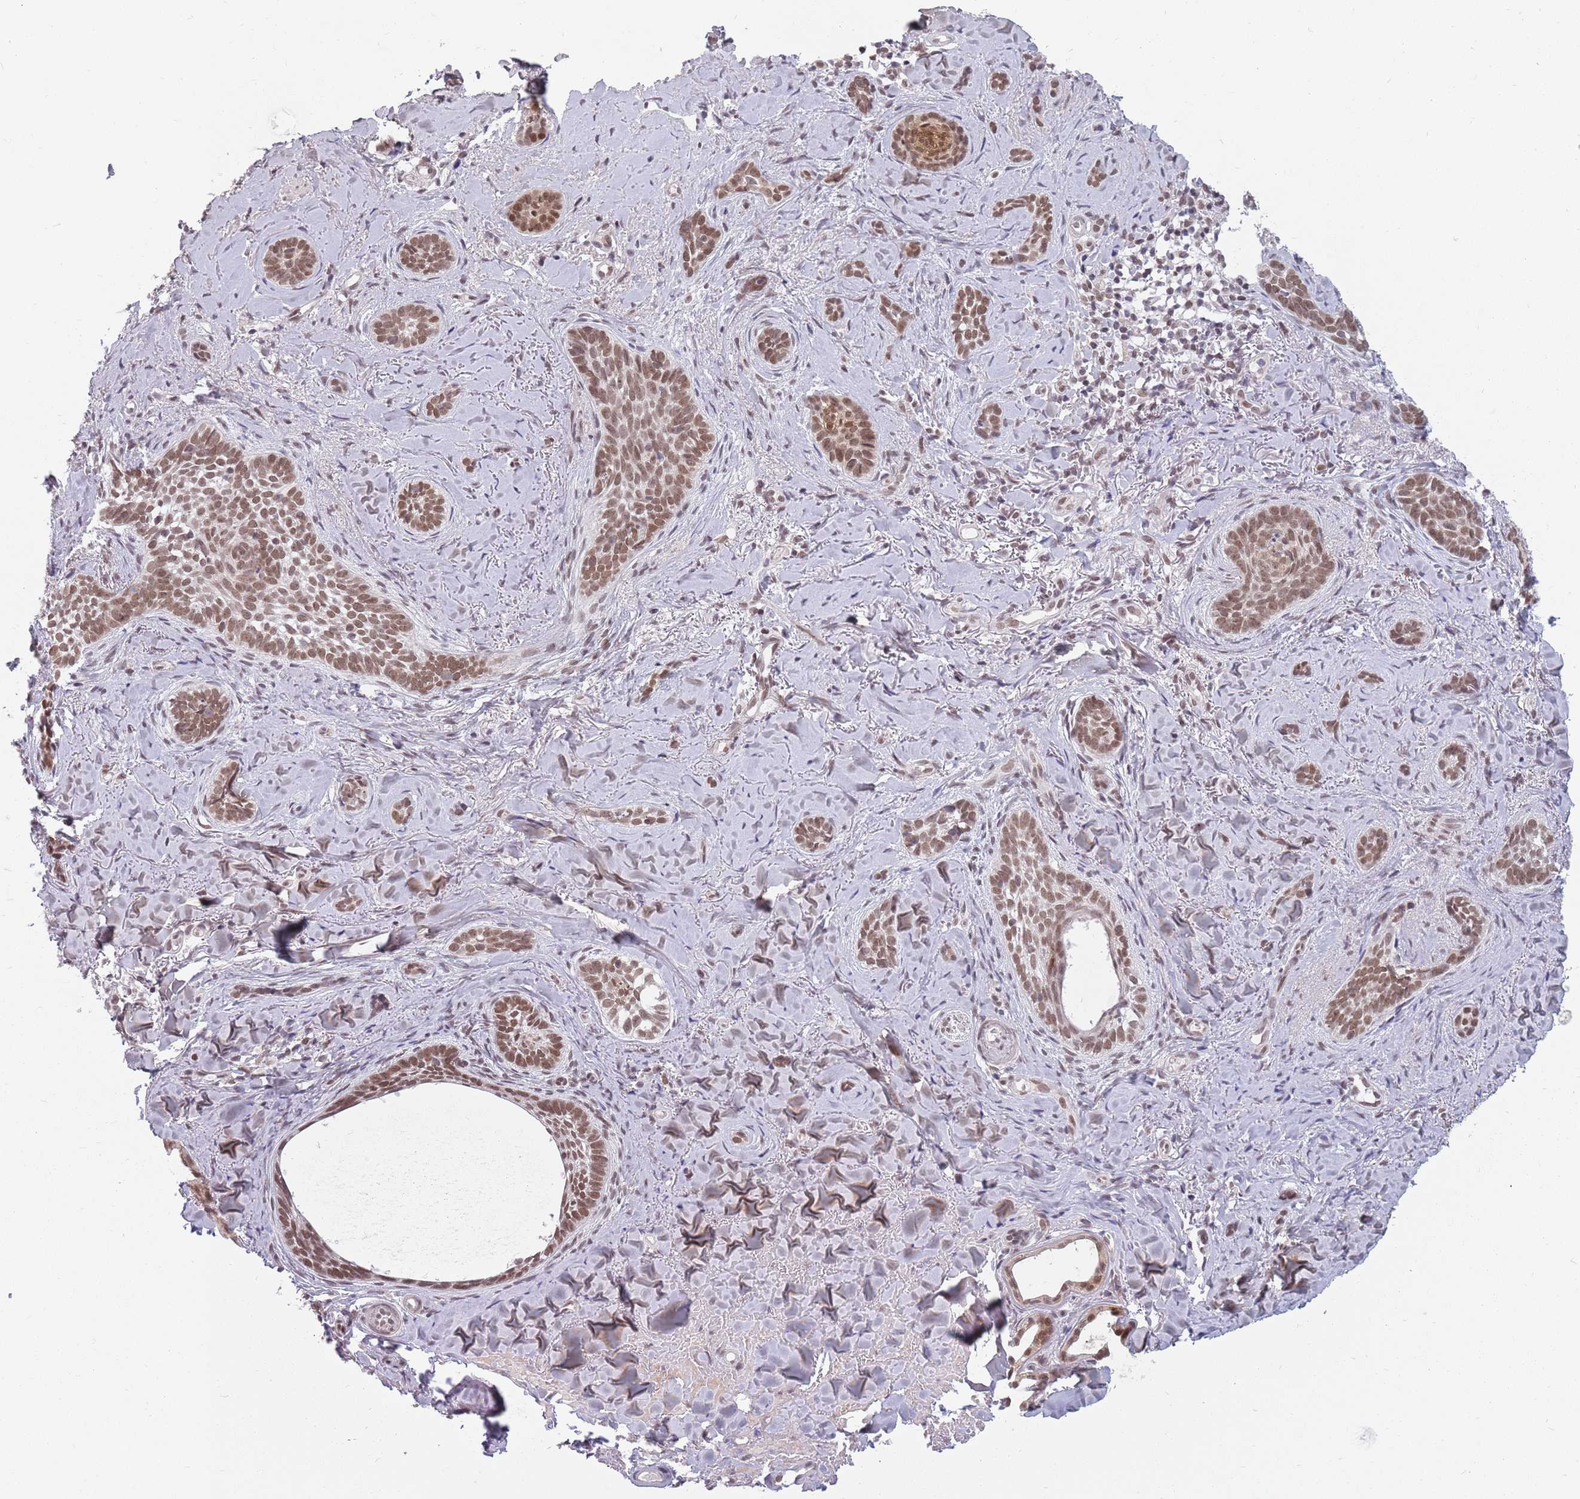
{"staining": {"intensity": "moderate", "quantity": ">75%", "location": "nuclear"}, "tissue": "skin cancer", "cell_type": "Tumor cells", "image_type": "cancer", "snomed": [{"axis": "morphology", "description": "Basal cell carcinoma"}, {"axis": "topography", "description": "Skin"}], "caption": "Basal cell carcinoma (skin) stained with a brown dye exhibits moderate nuclear positive staining in about >75% of tumor cells.", "gene": "ZNF574", "patient": {"sex": "female", "age": 55}}